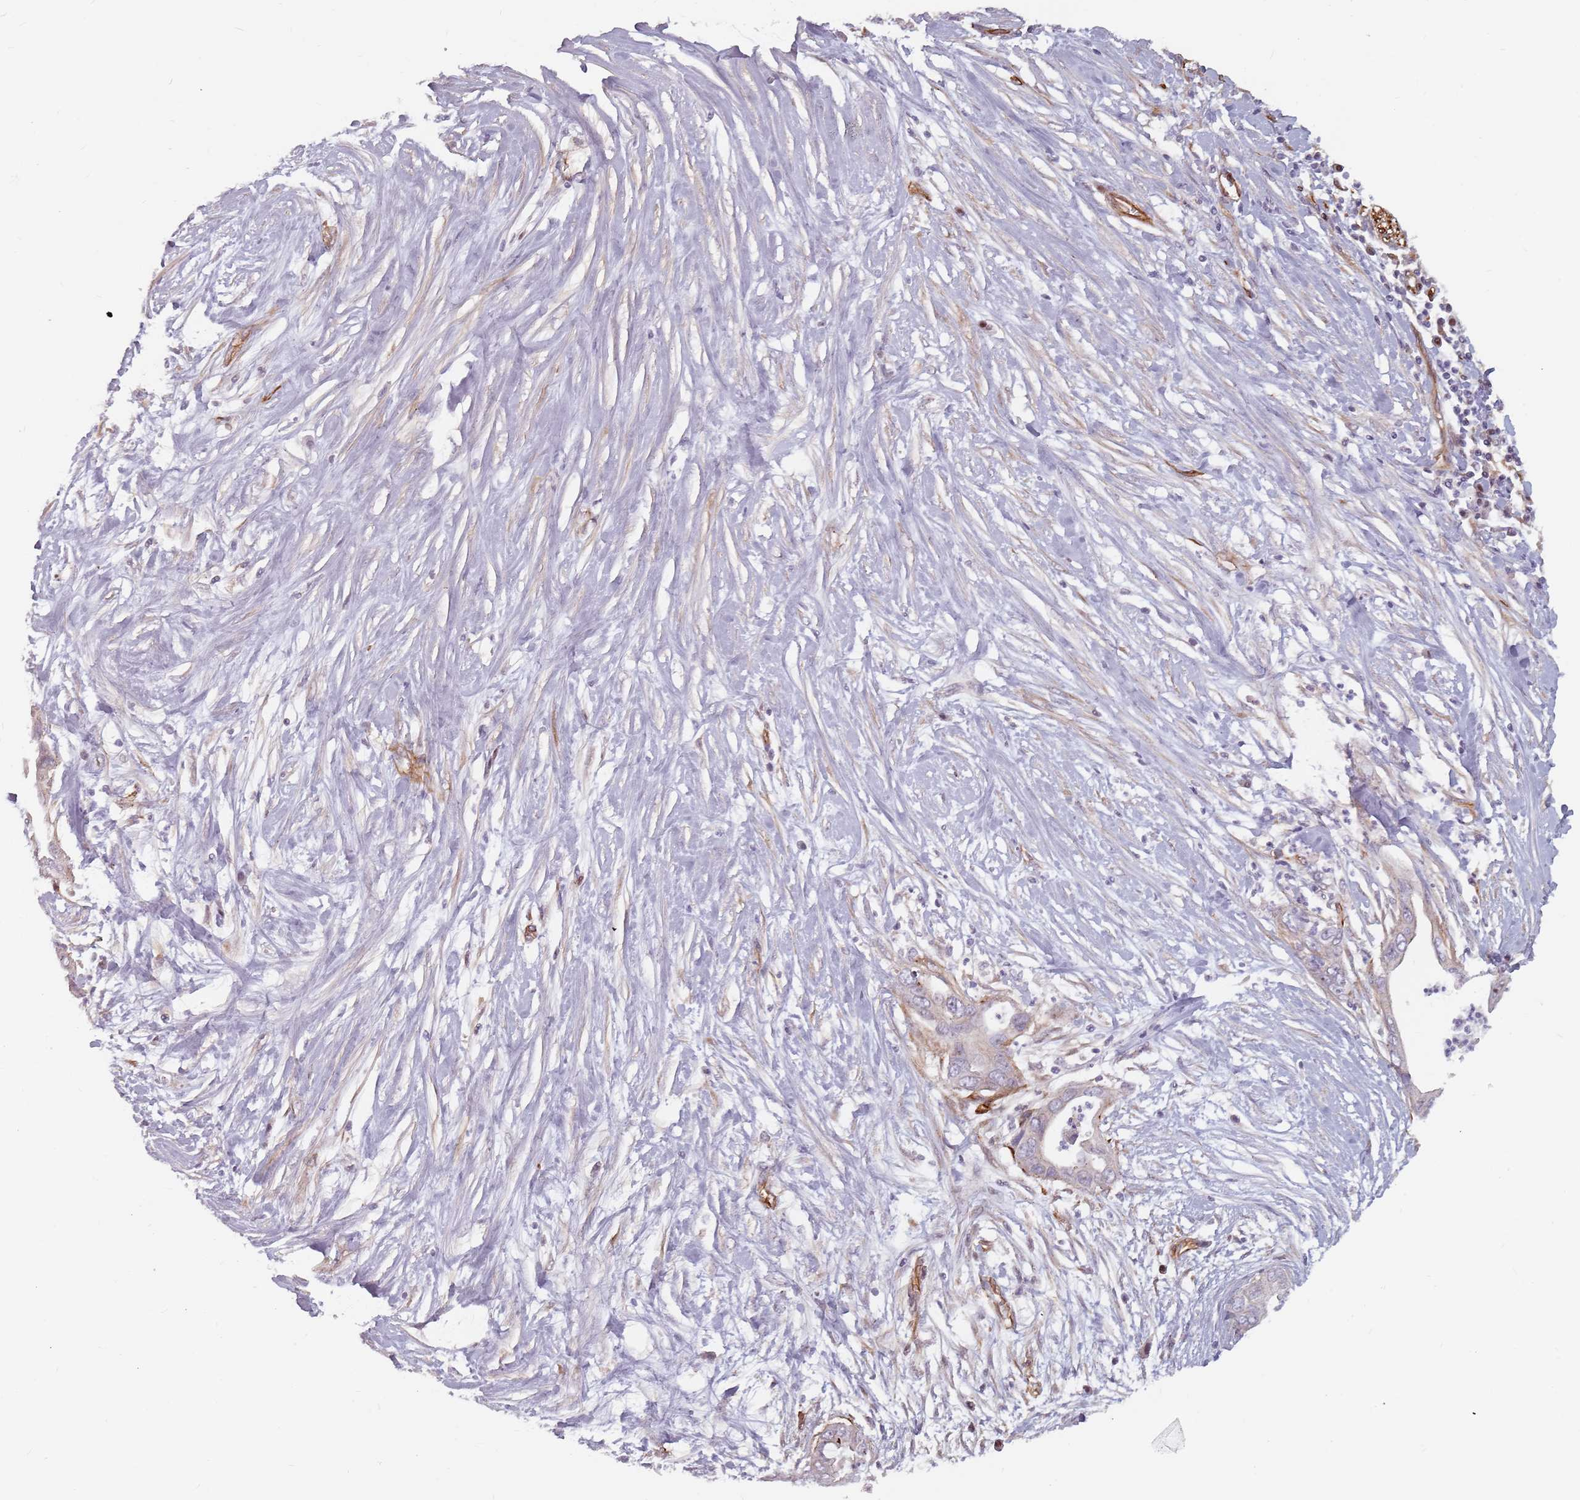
{"staining": {"intensity": "negative", "quantity": "none", "location": "none"}, "tissue": "pancreatic cancer", "cell_type": "Tumor cells", "image_type": "cancer", "snomed": [{"axis": "morphology", "description": "Adenocarcinoma, NOS"}, {"axis": "topography", "description": "Pancreas"}], "caption": "IHC image of neoplastic tissue: human adenocarcinoma (pancreatic) stained with DAB (3,3'-diaminobenzidine) exhibits no significant protein expression in tumor cells.", "gene": "GAS2L3", "patient": {"sex": "male", "age": 75}}